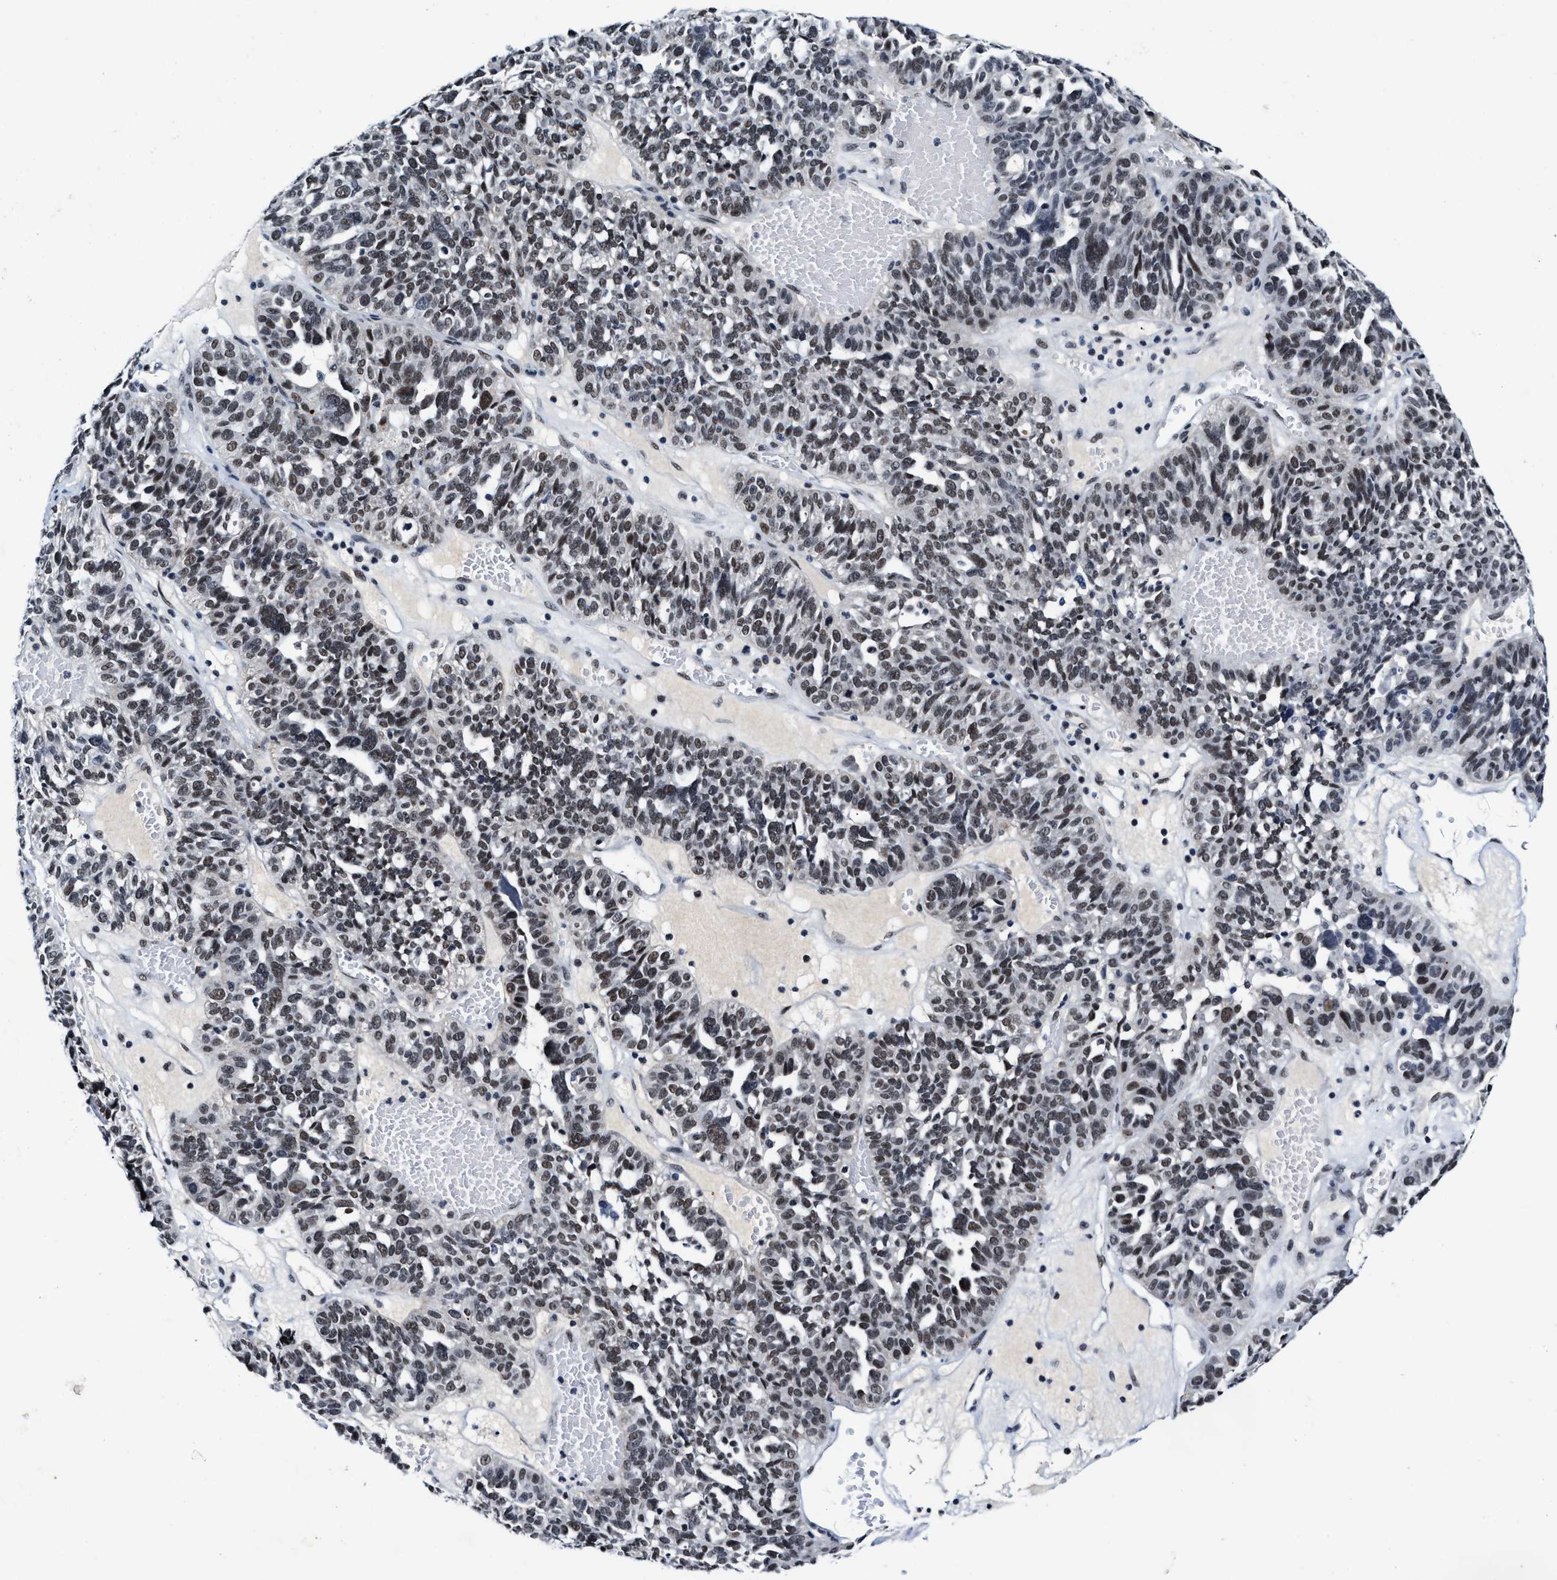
{"staining": {"intensity": "moderate", "quantity": ">75%", "location": "nuclear"}, "tissue": "ovarian cancer", "cell_type": "Tumor cells", "image_type": "cancer", "snomed": [{"axis": "morphology", "description": "Cystadenocarcinoma, serous, NOS"}, {"axis": "topography", "description": "Ovary"}], "caption": "The histopathology image shows a brown stain indicating the presence of a protein in the nuclear of tumor cells in ovarian cancer.", "gene": "INIP", "patient": {"sex": "female", "age": 59}}